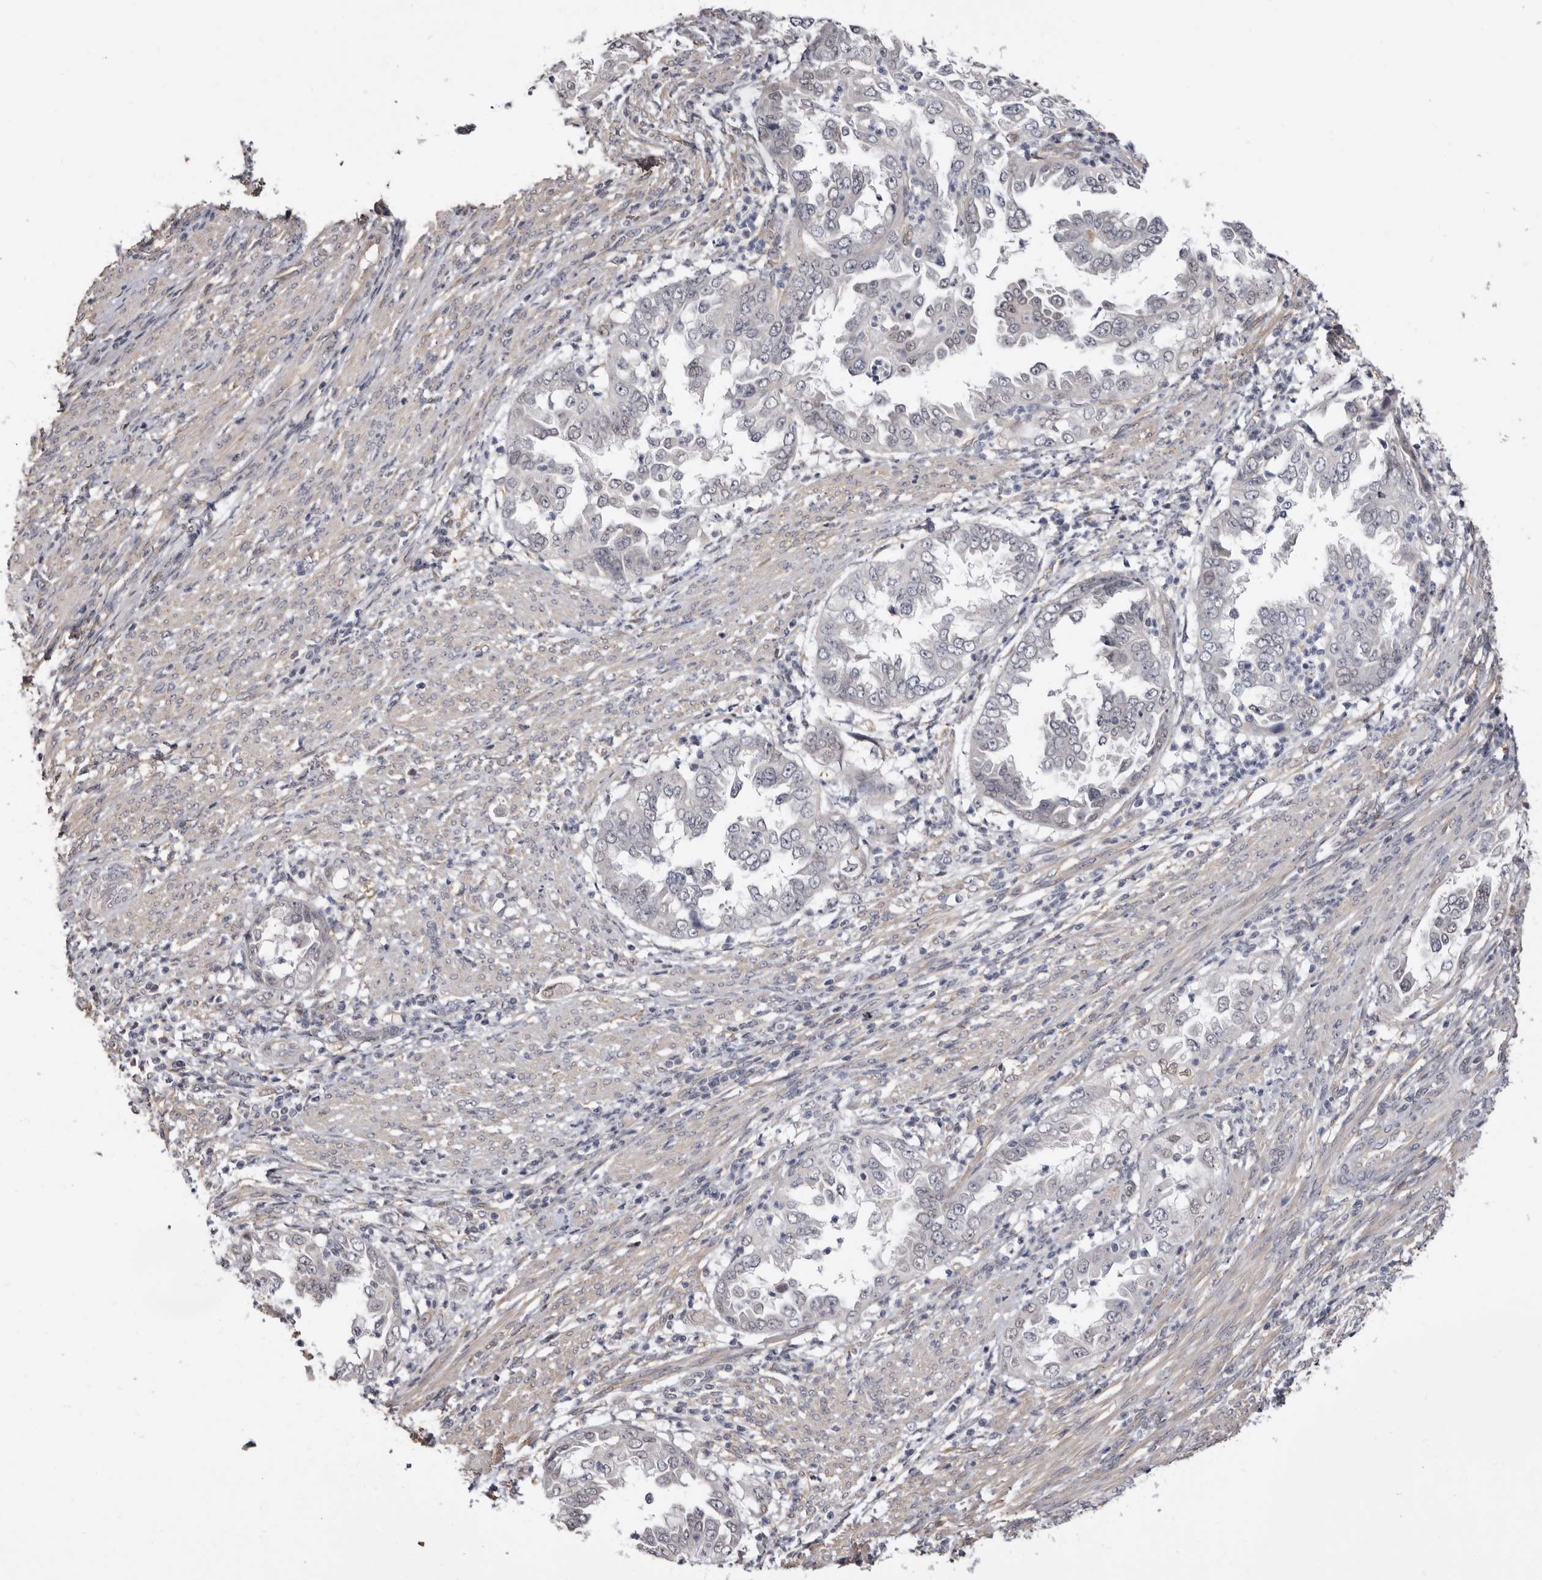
{"staining": {"intensity": "negative", "quantity": "none", "location": "none"}, "tissue": "endometrial cancer", "cell_type": "Tumor cells", "image_type": "cancer", "snomed": [{"axis": "morphology", "description": "Adenocarcinoma, NOS"}, {"axis": "topography", "description": "Endometrium"}], "caption": "Endometrial cancer was stained to show a protein in brown. There is no significant staining in tumor cells.", "gene": "KHDRBS2", "patient": {"sex": "female", "age": 85}}